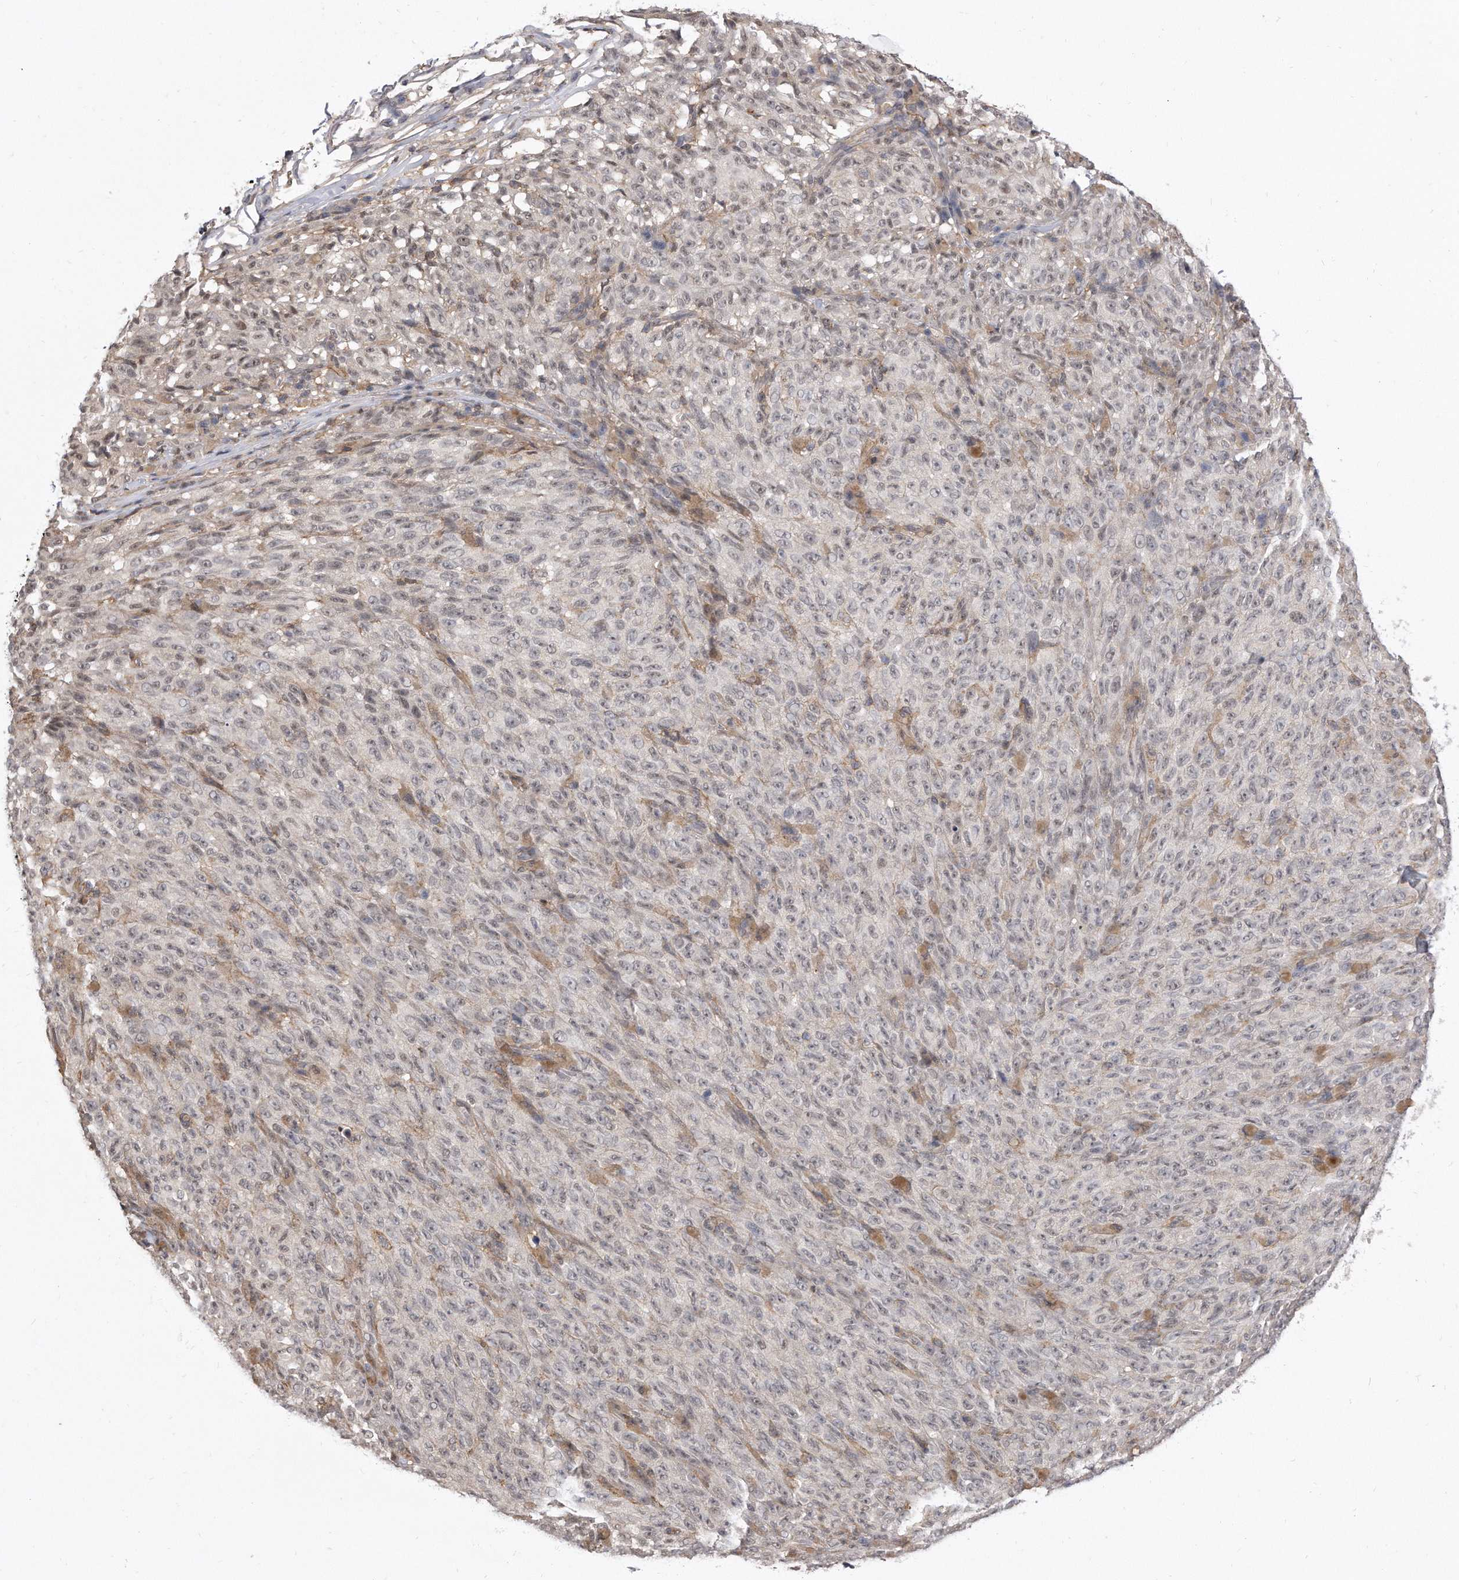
{"staining": {"intensity": "weak", "quantity": "<25%", "location": "nuclear"}, "tissue": "melanoma", "cell_type": "Tumor cells", "image_type": "cancer", "snomed": [{"axis": "morphology", "description": "Malignant melanoma, NOS"}, {"axis": "topography", "description": "Skin"}], "caption": "There is no significant positivity in tumor cells of melanoma.", "gene": "TCP1", "patient": {"sex": "female", "age": 82}}